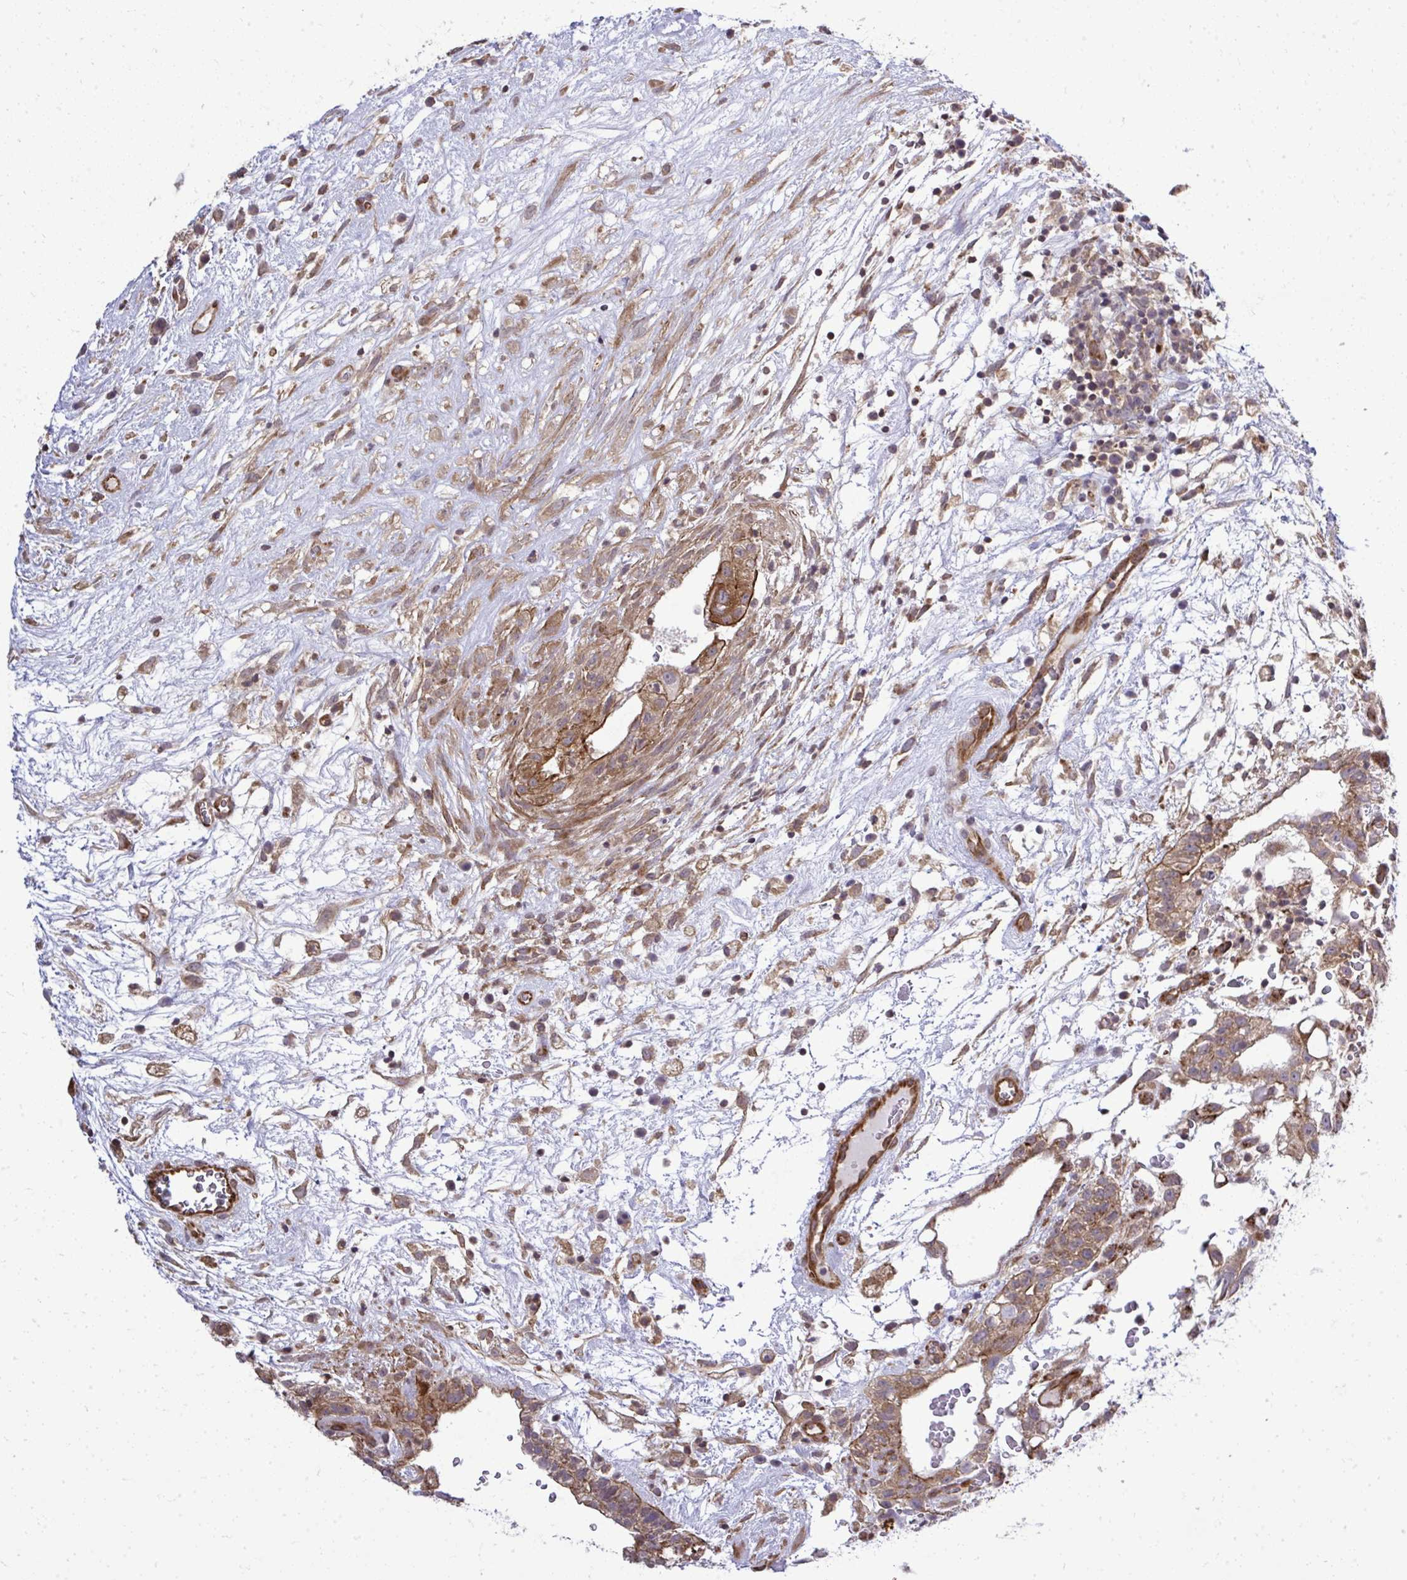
{"staining": {"intensity": "moderate", "quantity": ">75%", "location": "cytoplasmic/membranous"}, "tissue": "testis cancer", "cell_type": "Tumor cells", "image_type": "cancer", "snomed": [{"axis": "morphology", "description": "Normal tissue, NOS"}, {"axis": "morphology", "description": "Carcinoma, Embryonal, NOS"}, {"axis": "topography", "description": "Testis"}], "caption": "Embryonal carcinoma (testis) stained with DAB (3,3'-diaminobenzidine) immunohistochemistry (IHC) shows medium levels of moderate cytoplasmic/membranous positivity in approximately >75% of tumor cells.", "gene": "FUT10", "patient": {"sex": "male", "age": 32}}